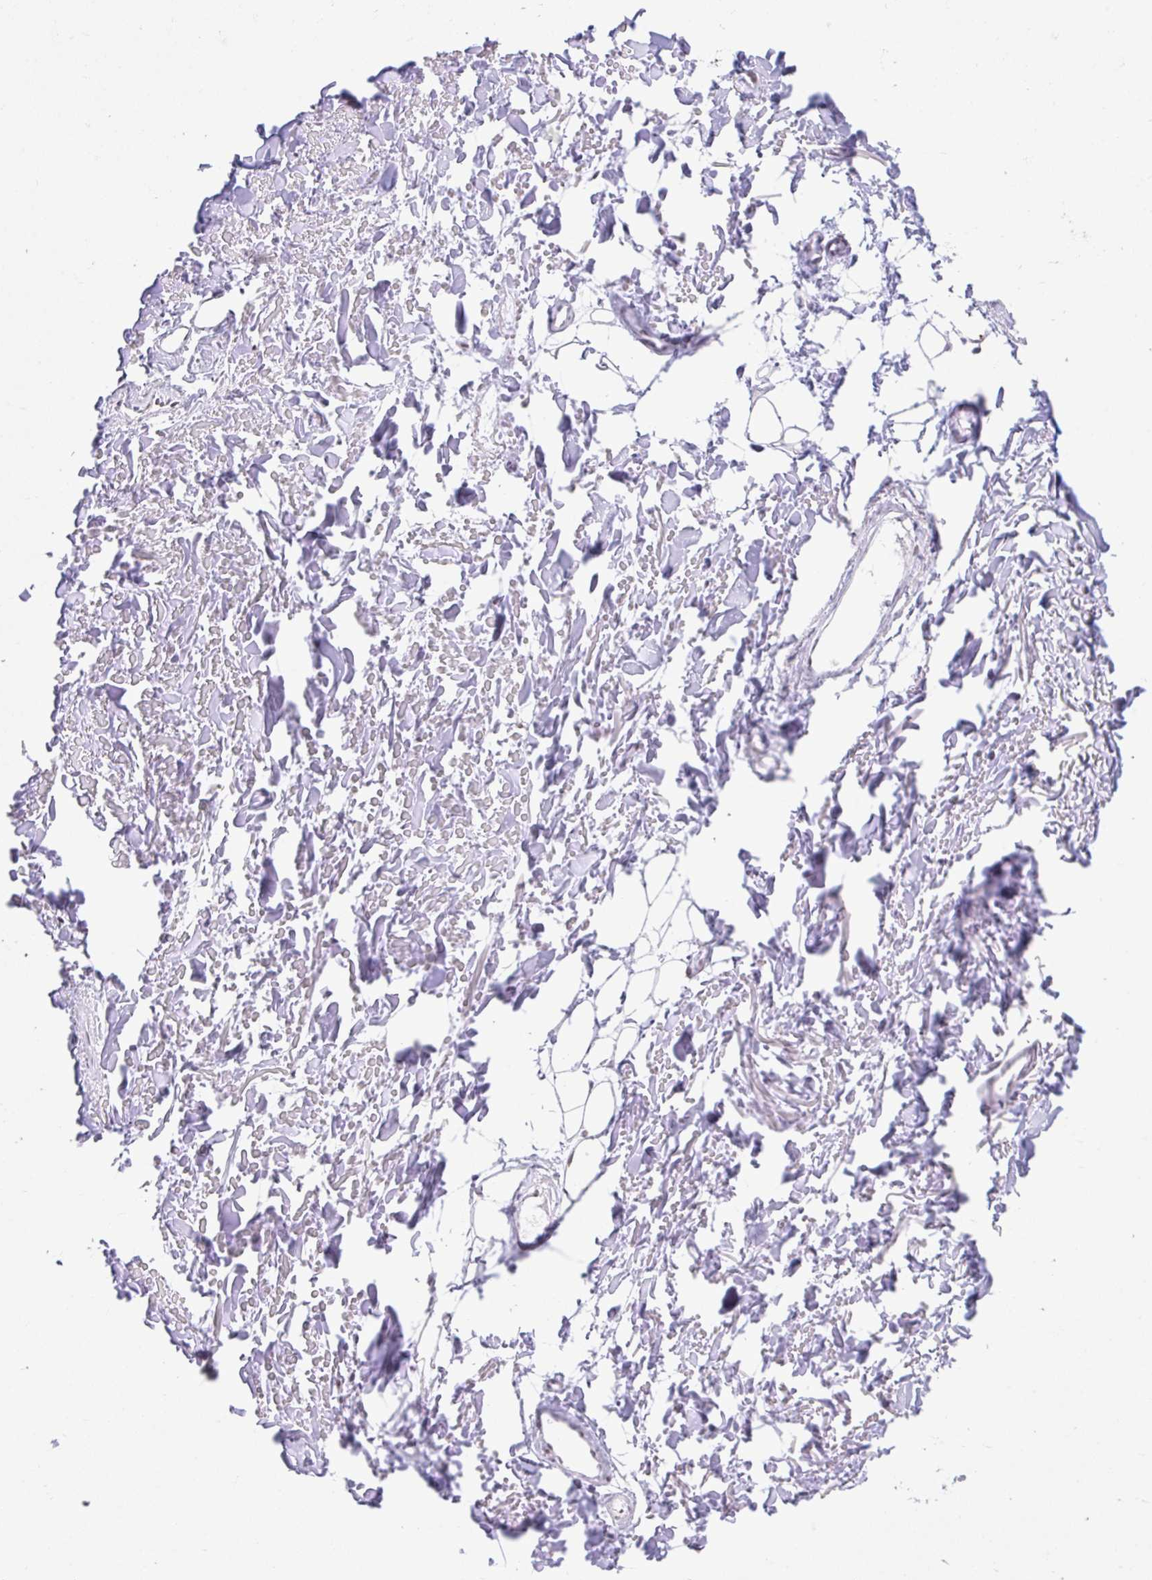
{"staining": {"intensity": "moderate", "quantity": "25%-75%", "location": "nuclear"}, "tissue": "adipose tissue", "cell_type": "Adipocytes", "image_type": "normal", "snomed": [{"axis": "morphology", "description": "Normal tissue, NOS"}, {"axis": "topography", "description": "Cartilage tissue"}], "caption": "Brown immunohistochemical staining in unremarkable human adipose tissue shows moderate nuclear staining in approximately 25%-75% of adipocytes.", "gene": "KHDRBS1", "patient": {"sex": "male", "age": 57}}